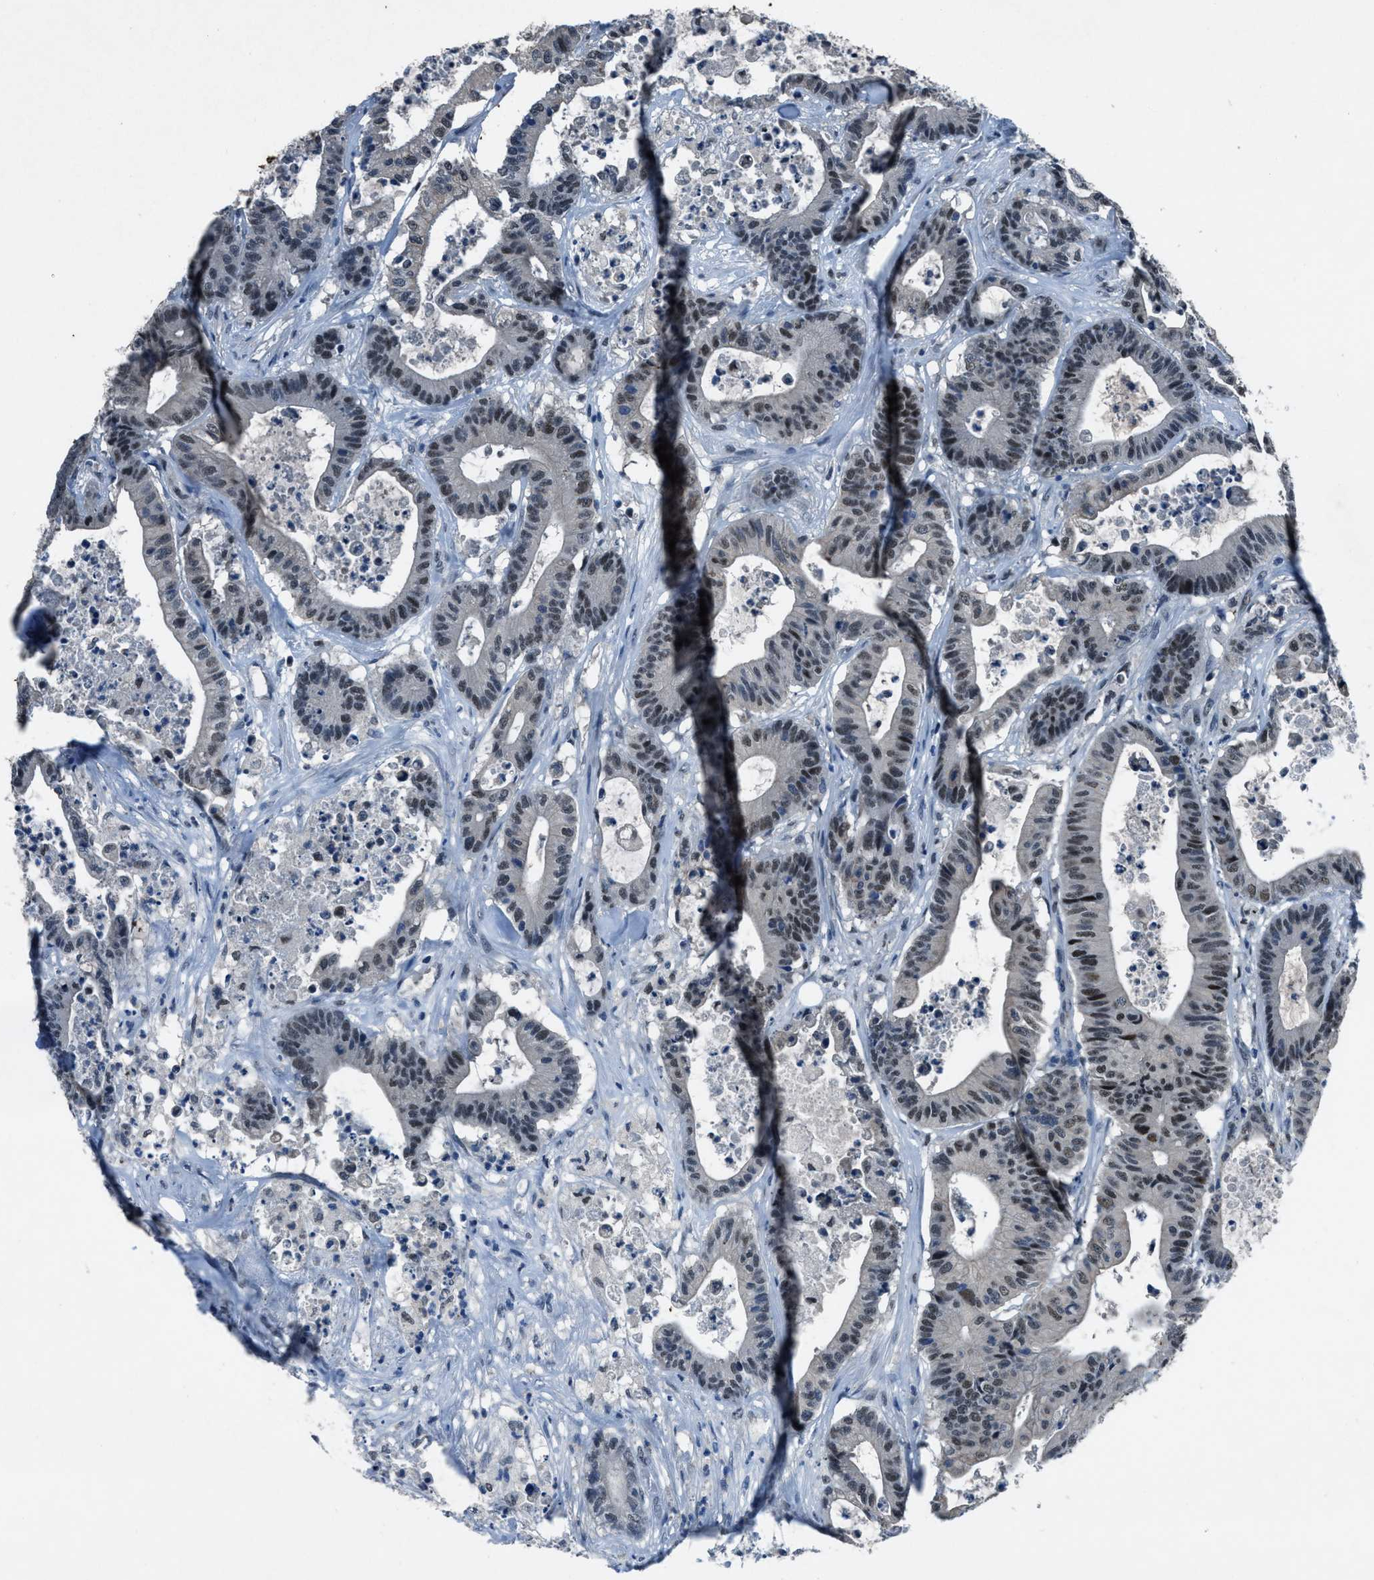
{"staining": {"intensity": "moderate", "quantity": "25%-75%", "location": "nuclear"}, "tissue": "colorectal cancer", "cell_type": "Tumor cells", "image_type": "cancer", "snomed": [{"axis": "morphology", "description": "Adenocarcinoma, NOS"}, {"axis": "topography", "description": "Colon"}], "caption": "Colorectal cancer (adenocarcinoma) tissue exhibits moderate nuclear staining in approximately 25%-75% of tumor cells, visualized by immunohistochemistry. The staining was performed using DAB (3,3'-diaminobenzidine), with brown indicating positive protein expression. Nuclei are stained blue with hematoxylin.", "gene": "DUSP19", "patient": {"sex": "female", "age": 84}}